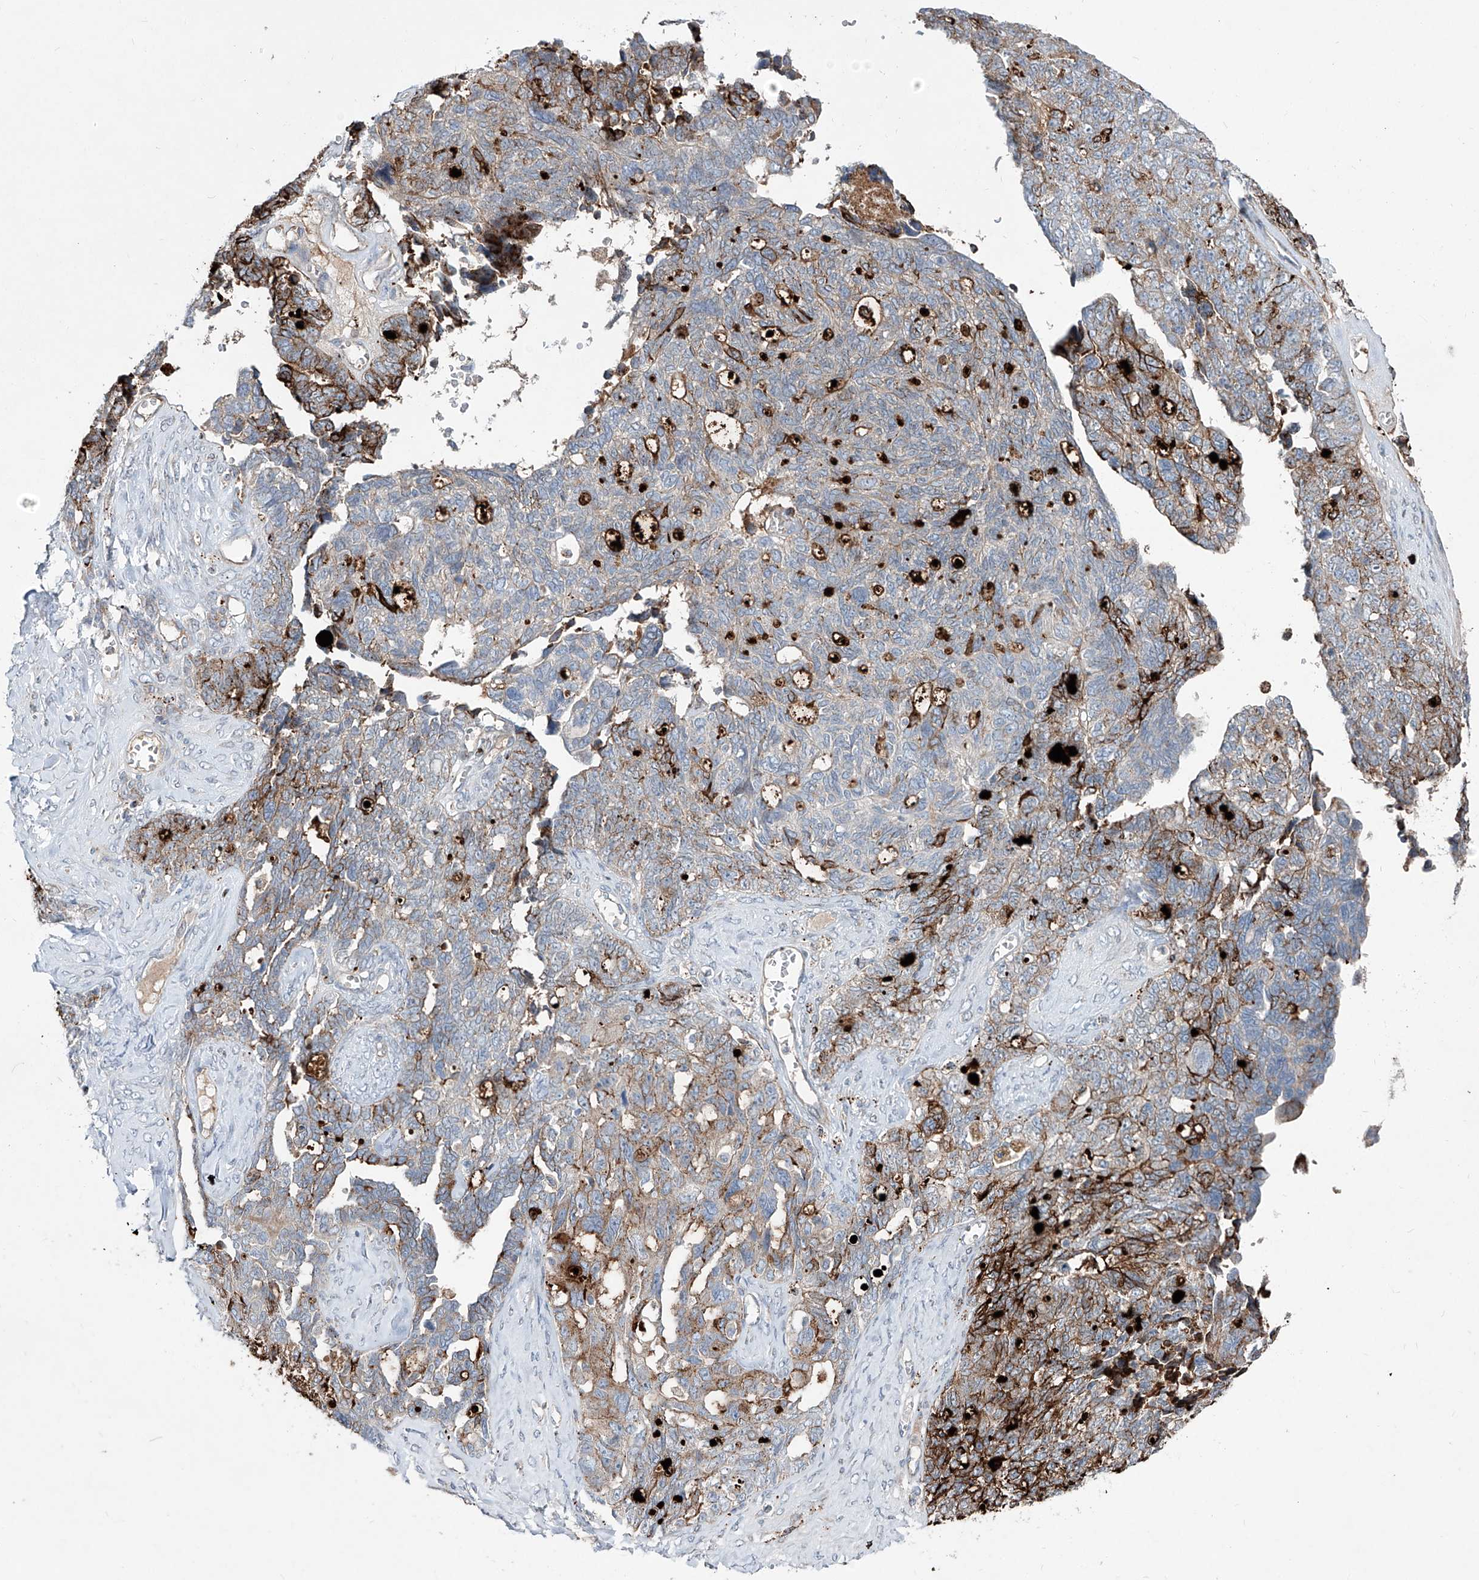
{"staining": {"intensity": "strong", "quantity": "<25%", "location": "cytoplasmic/membranous"}, "tissue": "ovarian cancer", "cell_type": "Tumor cells", "image_type": "cancer", "snomed": [{"axis": "morphology", "description": "Cystadenocarcinoma, serous, NOS"}, {"axis": "topography", "description": "Ovary"}], "caption": "Immunohistochemical staining of ovarian cancer (serous cystadenocarcinoma) exhibits medium levels of strong cytoplasmic/membranous expression in about <25% of tumor cells.", "gene": "CDH5", "patient": {"sex": "female", "age": 79}}